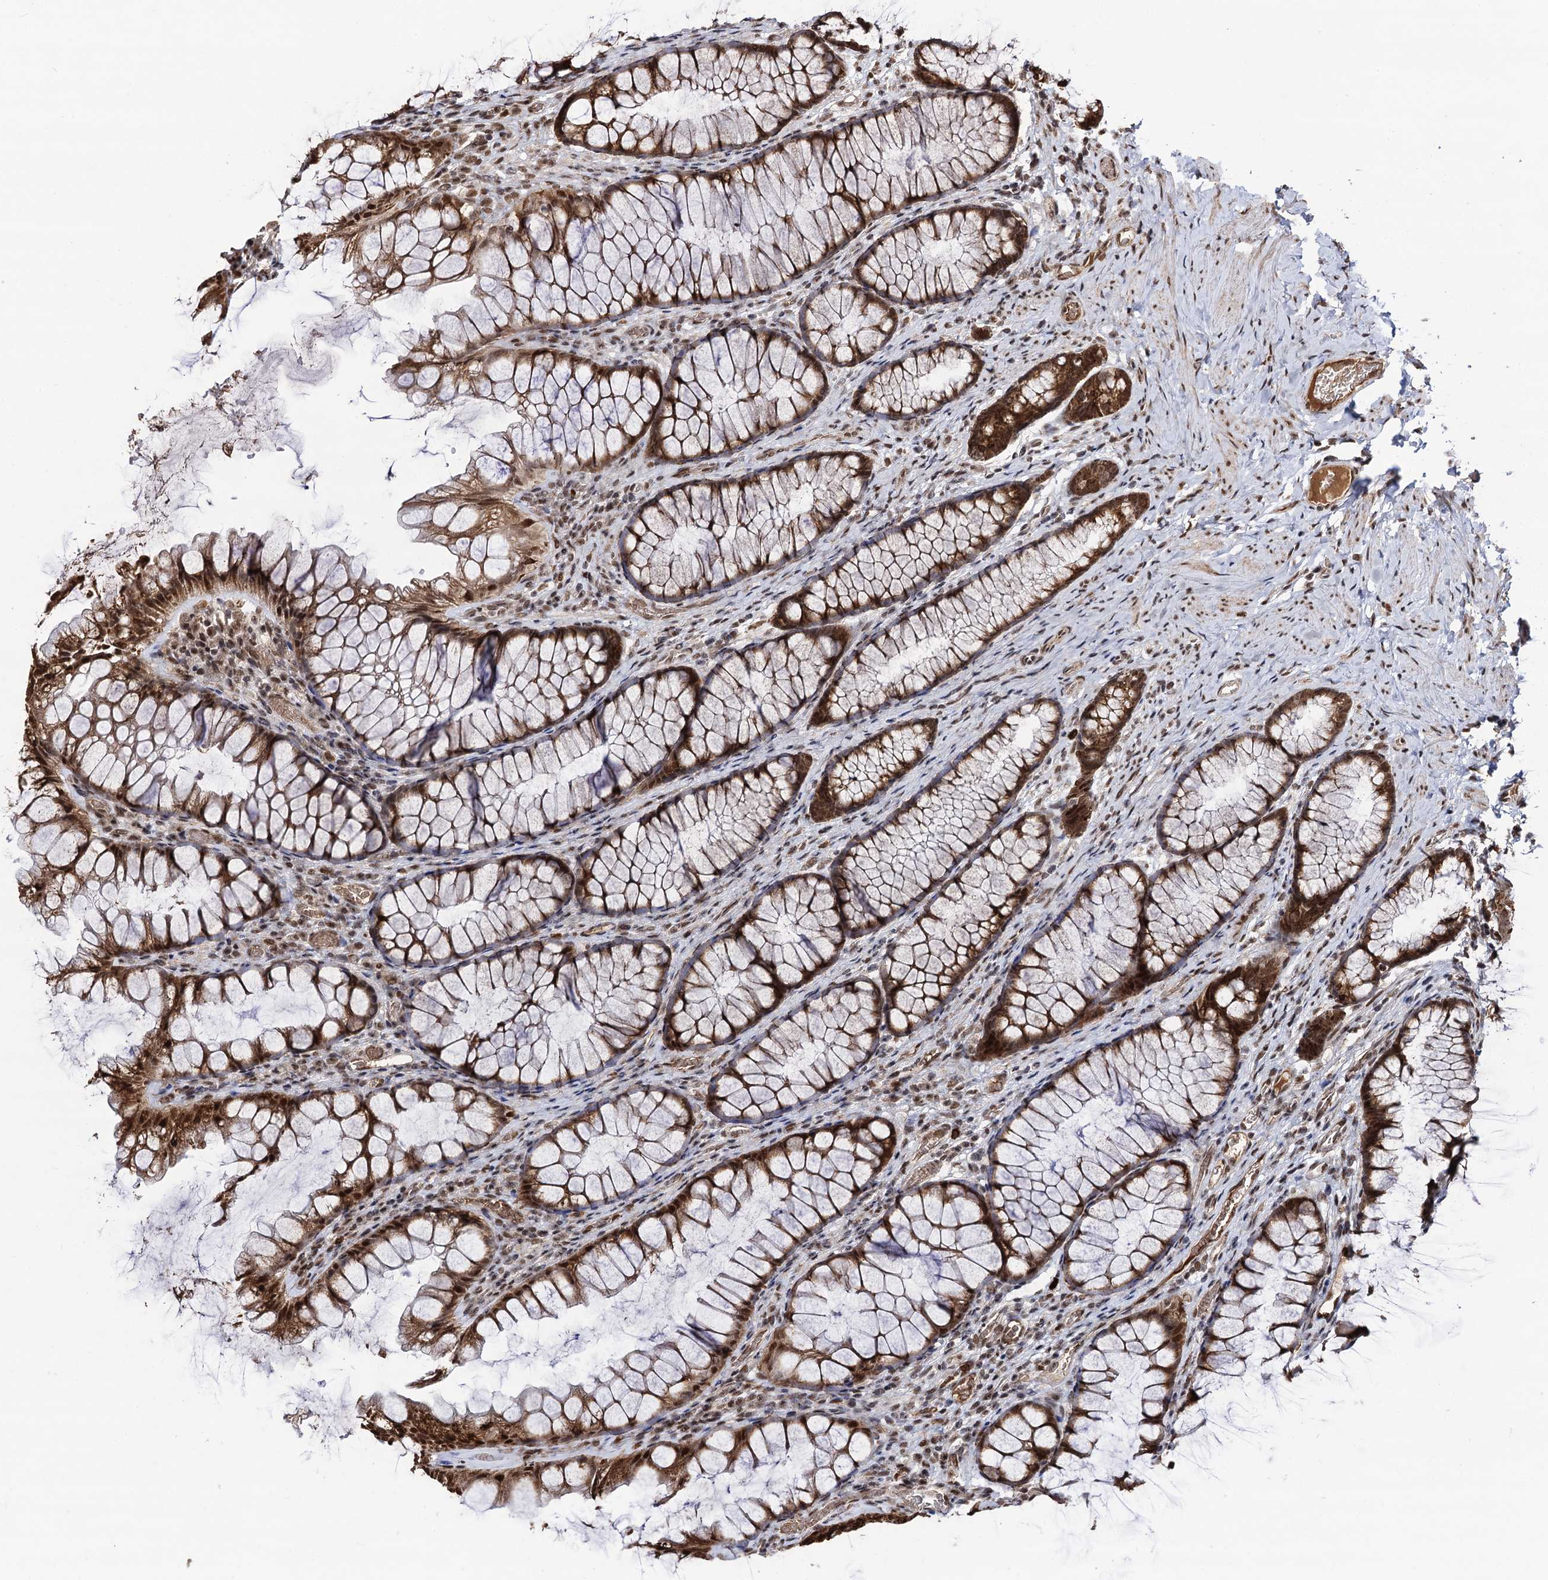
{"staining": {"intensity": "moderate", "quantity": ">75%", "location": "cytoplasmic/membranous,nuclear"}, "tissue": "colon", "cell_type": "Endothelial cells", "image_type": "normal", "snomed": [{"axis": "morphology", "description": "Normal tissue, NOS"}, {"axis": "topography", "description": "Colon"}], "caption": "Endothelial cells show medium levels of moderate cytoplasmic/membranous,nuclear positivity in about >75% of cells in normal human colon. The protein is shown in brown color, while the nuclei are stained blue.", "gene": "SFSWAP", "patient": {"sex": "female", "age": 62}}